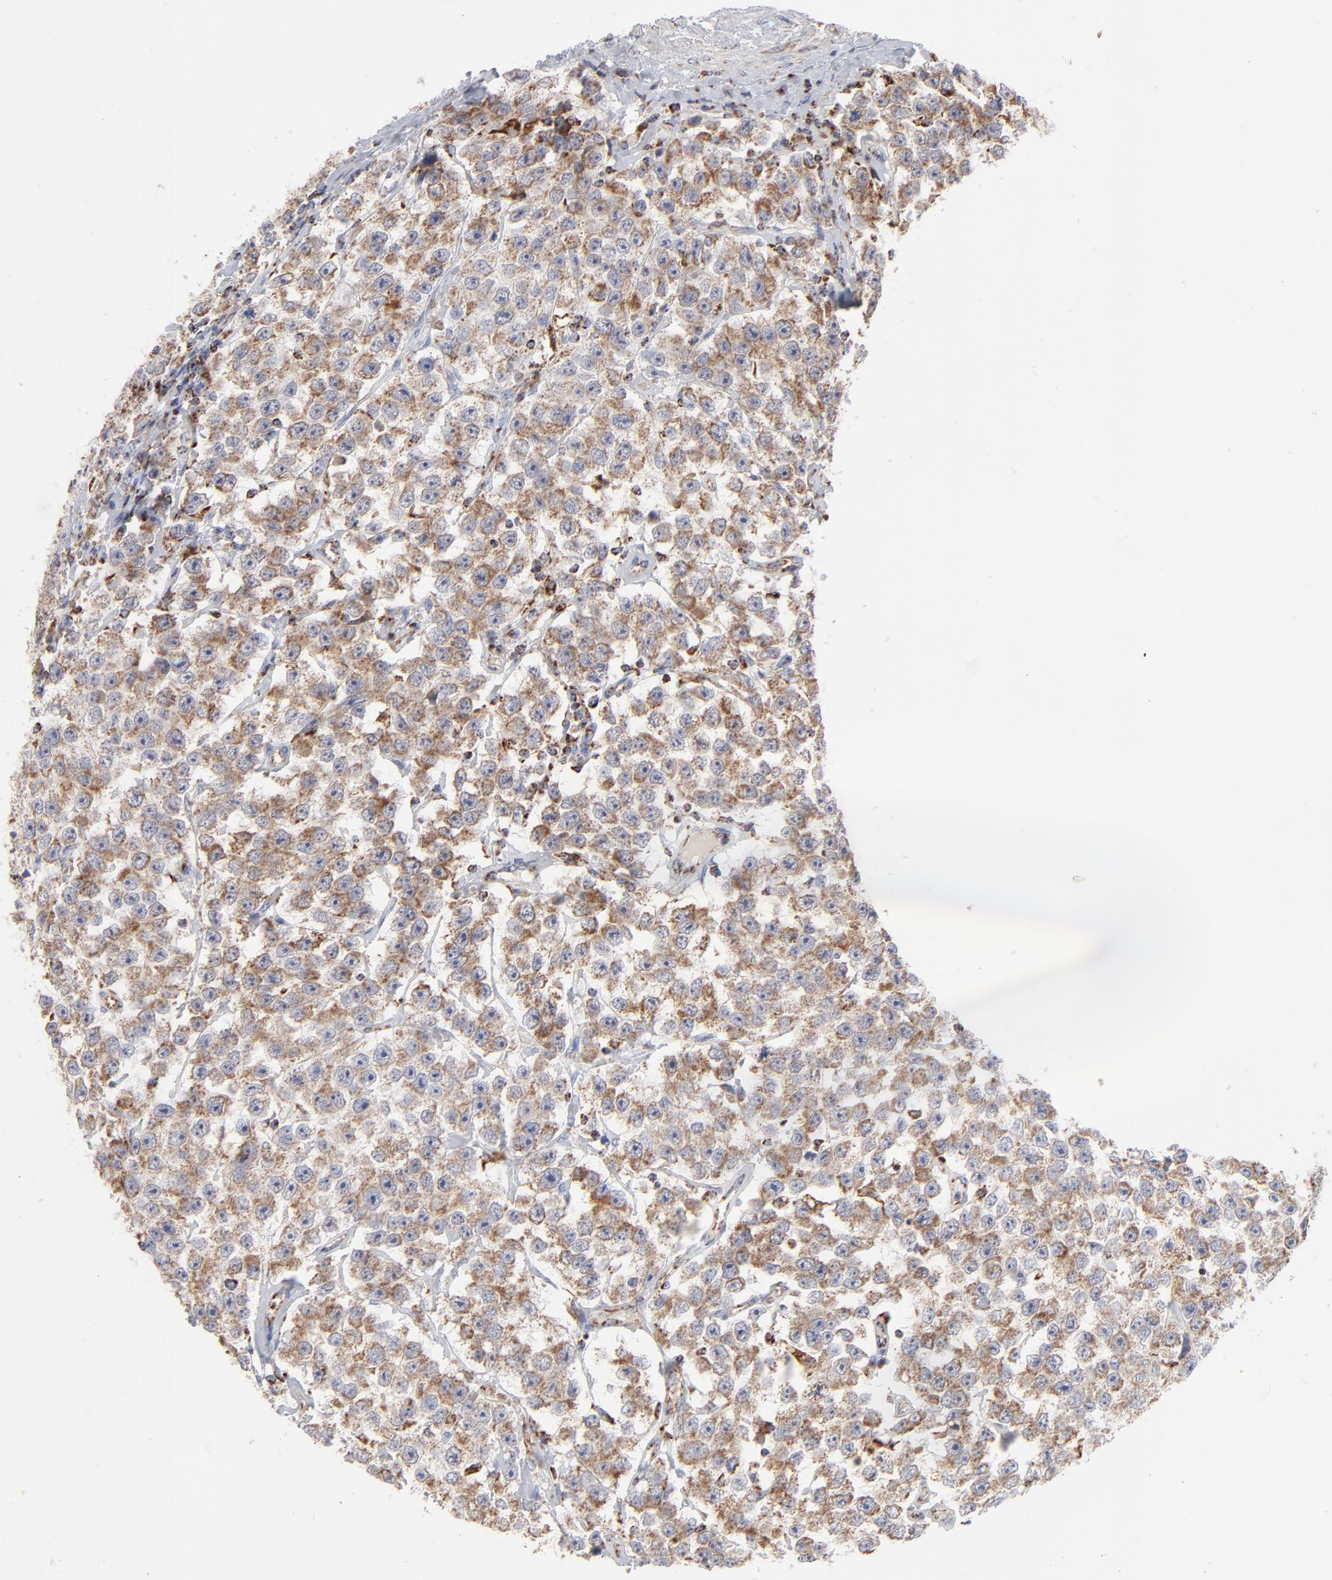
{"staining": {"intensity": "strong", "quantity": ">75%", "location": "cytoplasmic/membranous"}, "tissue": "testis cancer", "cell_type": "Tumor cells", "image_type": "cancer", "snomed": [{"axis": "morphology", "description": "Seminoma, NOS"}, {"axis": "topography", "description": "Testis"}], "caption": "Testis seminoma was stained to show a protein in brown. There is high levels of strong cytoplasmic/membranous staining in about >75% of tumor cells. (Stains: DAB in brown, nuclei in blue, Microscopy: brightfield microscopy at high magnification).", "gene": "ASB3", "patient": {"sex": "male", "age": 52}}